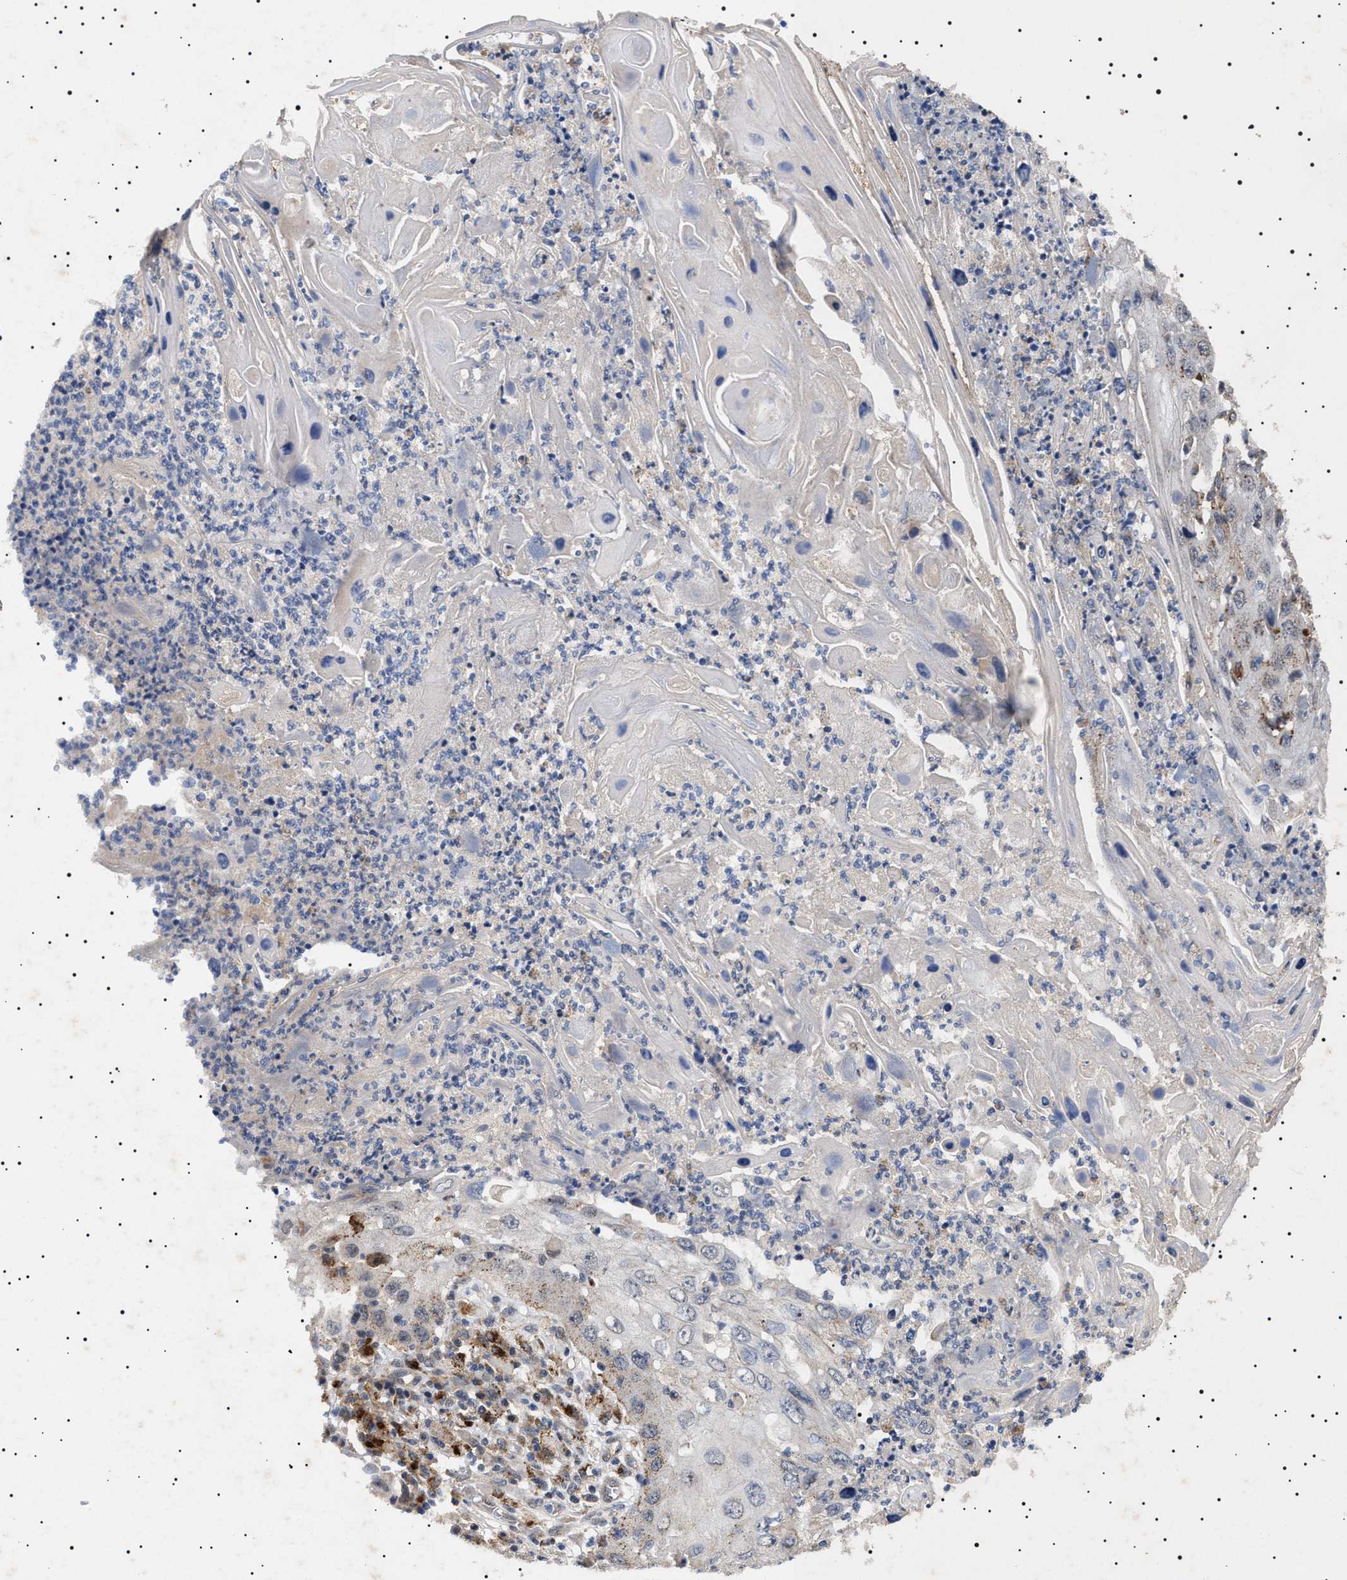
{"staining": {"intensity": "strong", "quantity": "<25%", "location": "cytoplasmic/membranous"}, "tissue": "skin cancer", "cell_type": "Tumor cells", "image_type": "cancer", "snomed": [{"axis": "morphology", "description": "Squamous cell carcinoma, NOS"}, {"axis": "topography", "description": "Skin"}], "caption": "Tumor cells exhibit medium levels of strong cytoplasmic/membranous staining in about <25% of cells in skin squamous cell carcinoma.", "gene": "RAB34", "patient": {"sex": "male", "age": 55}}